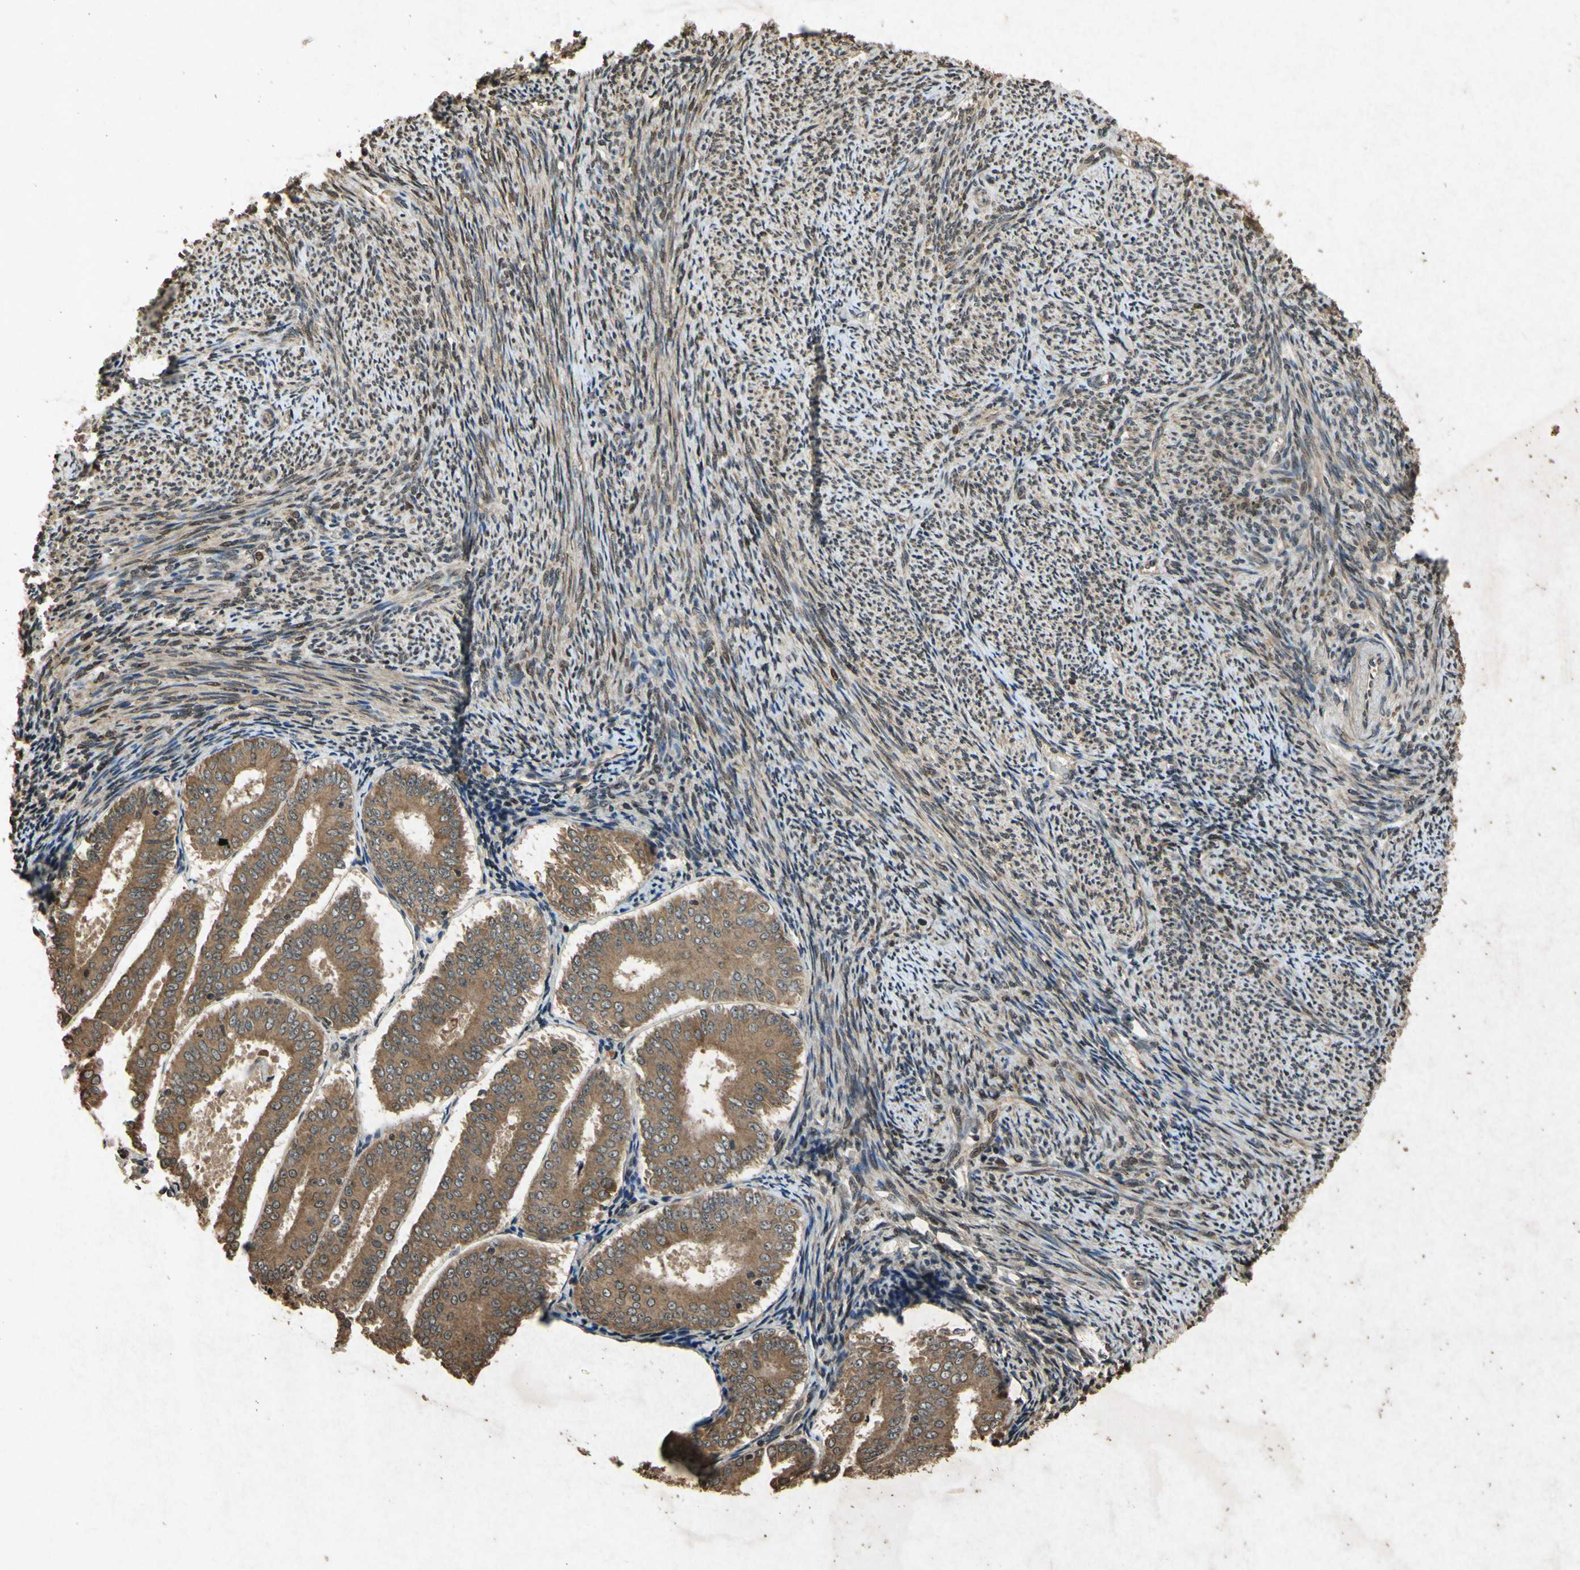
{"staining": {"intensity": "moderate", "quantity": ">75%", "location": "cytoplasmic/membranous"}, "tissue": "endometrial cancer", "cell_type": "Tumor cells", "image_type": "cancer", "snomed": [{"axis": "morphology", "description": "Adenocarcinoma, NOS"}, {"axis": "topography", "description": "Endometrium"}], "caption": "Endometrial cancer stained with a protein marker displays moderate staining in tumor cells.", "gene": "ATP6V1H", "patient": {"sex": "female", "age": 63}}